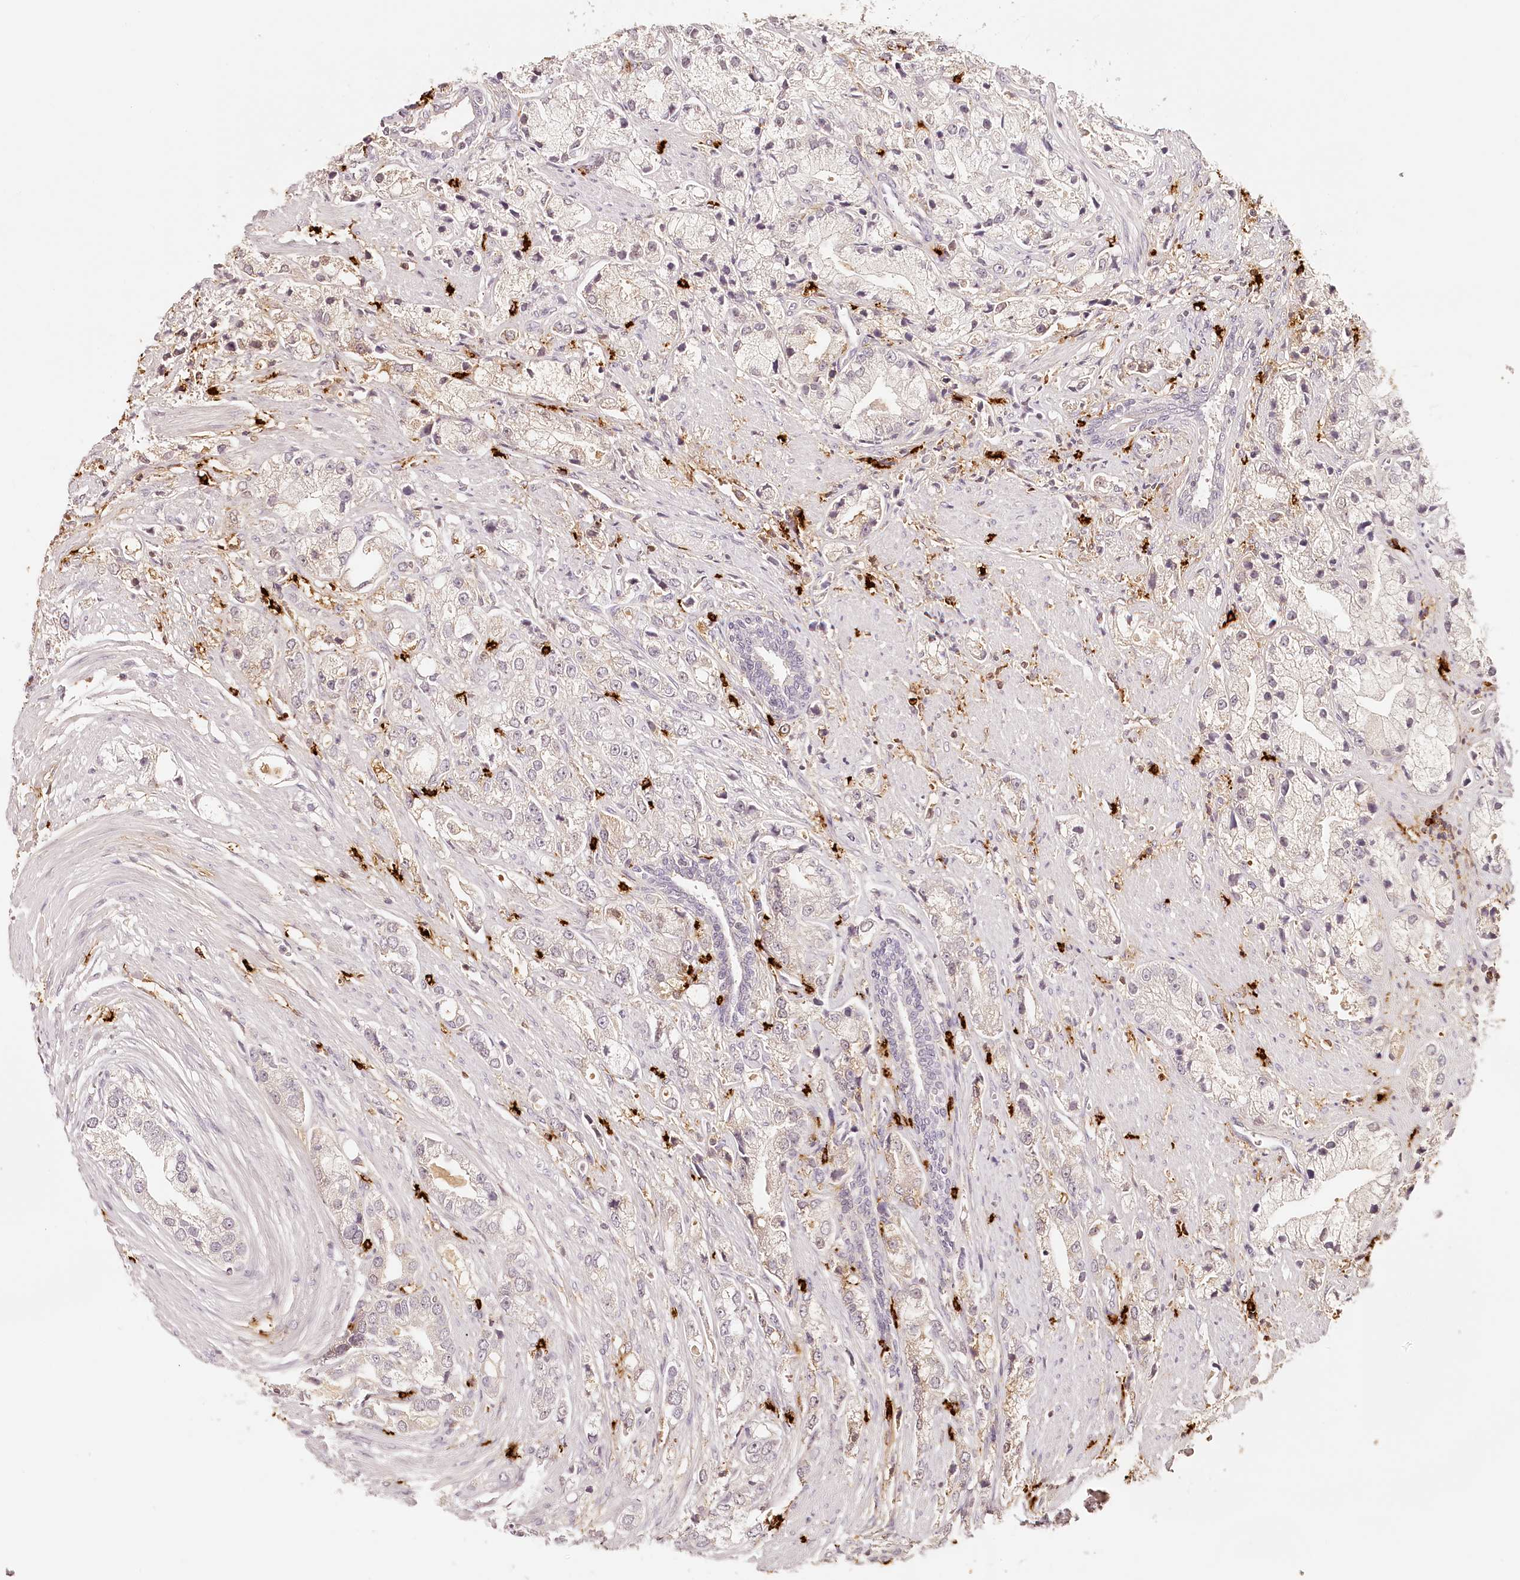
{"staining": {"intensity": "negative", "quantity": "none", "location": "none"}, "tissue": "prostate cancer", "cell_type": "Tumor cells", "image_type": "cancer", "snomed": [{"axis": "morphology", "description": "Adenocarcinoma, High grade"}, {"axis": "topography", "description": "Prostate"}], "caption": "Immunohistochemistry histopathology image of neoplastic tissue: human prostate cancer (adenocarcinoma (high-grade)) stained with DAB (3,3'-diaminobenzidine) exhibits no significant protein expression in tumor cells. Nuclei are stained in blue.", "gene": "SYNGR1", "patient": {"sex": "male", "age": 50}}